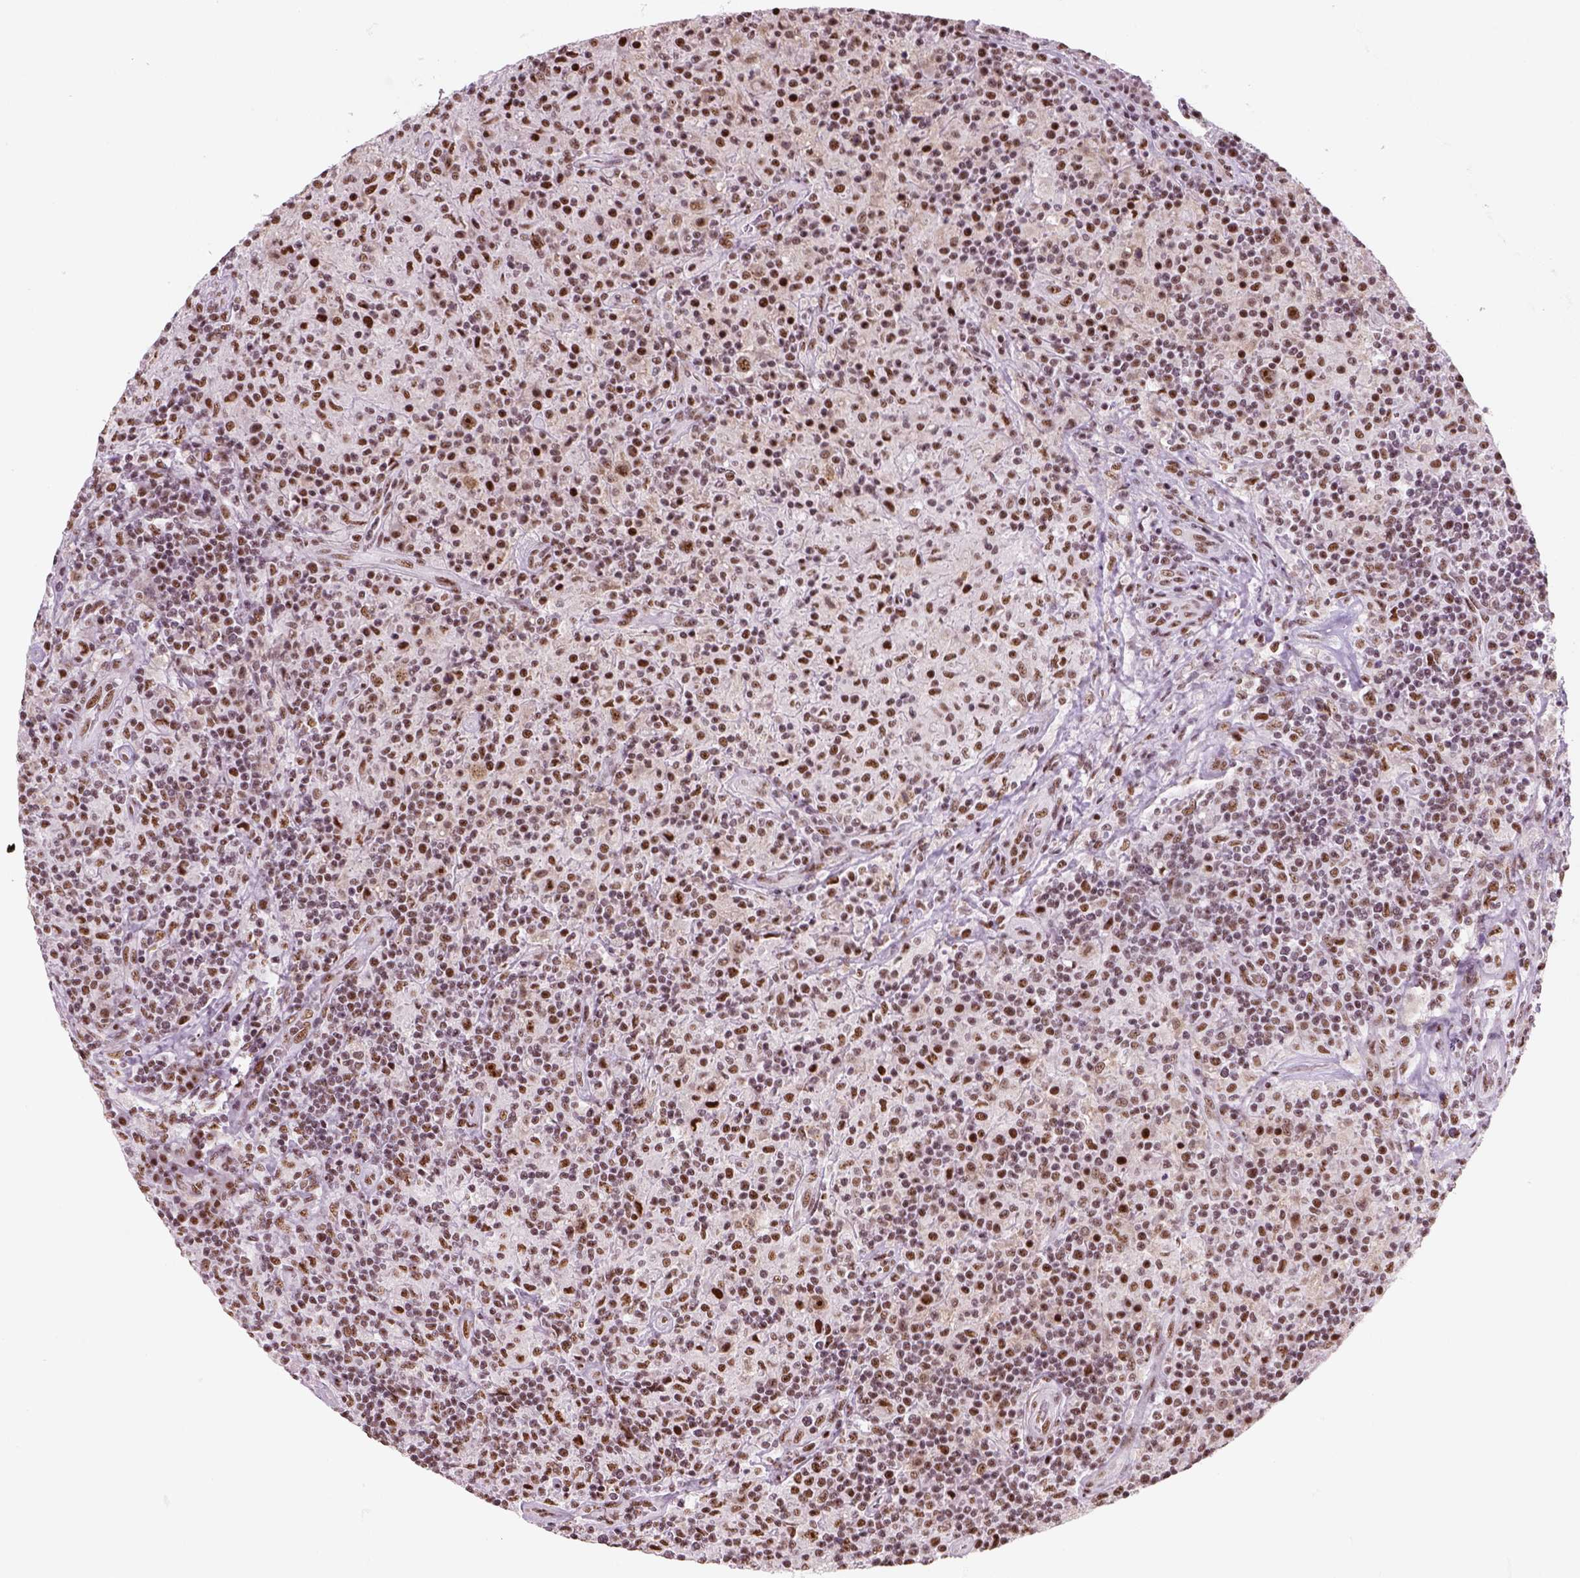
{"staining": {"intensity": "moderate", "quantity": ">75%", "location": "nuclear"}, "tissue": "lymphoma", "cell_type": "Tumor cells", "image_type": "cancer", "snomed": [{"axis": "morphology", "description": "Hodgkin's disease, NOS"}, {"axis": "topography", "description": "Lymph node"}], "caption": "IHC of Hodgkin's disease reveals medium levels of moderate nuclear expression in about >75% of tumor cells.", "gene": "GTF2F1", "patient": {"sex": "male", "age": 70}}